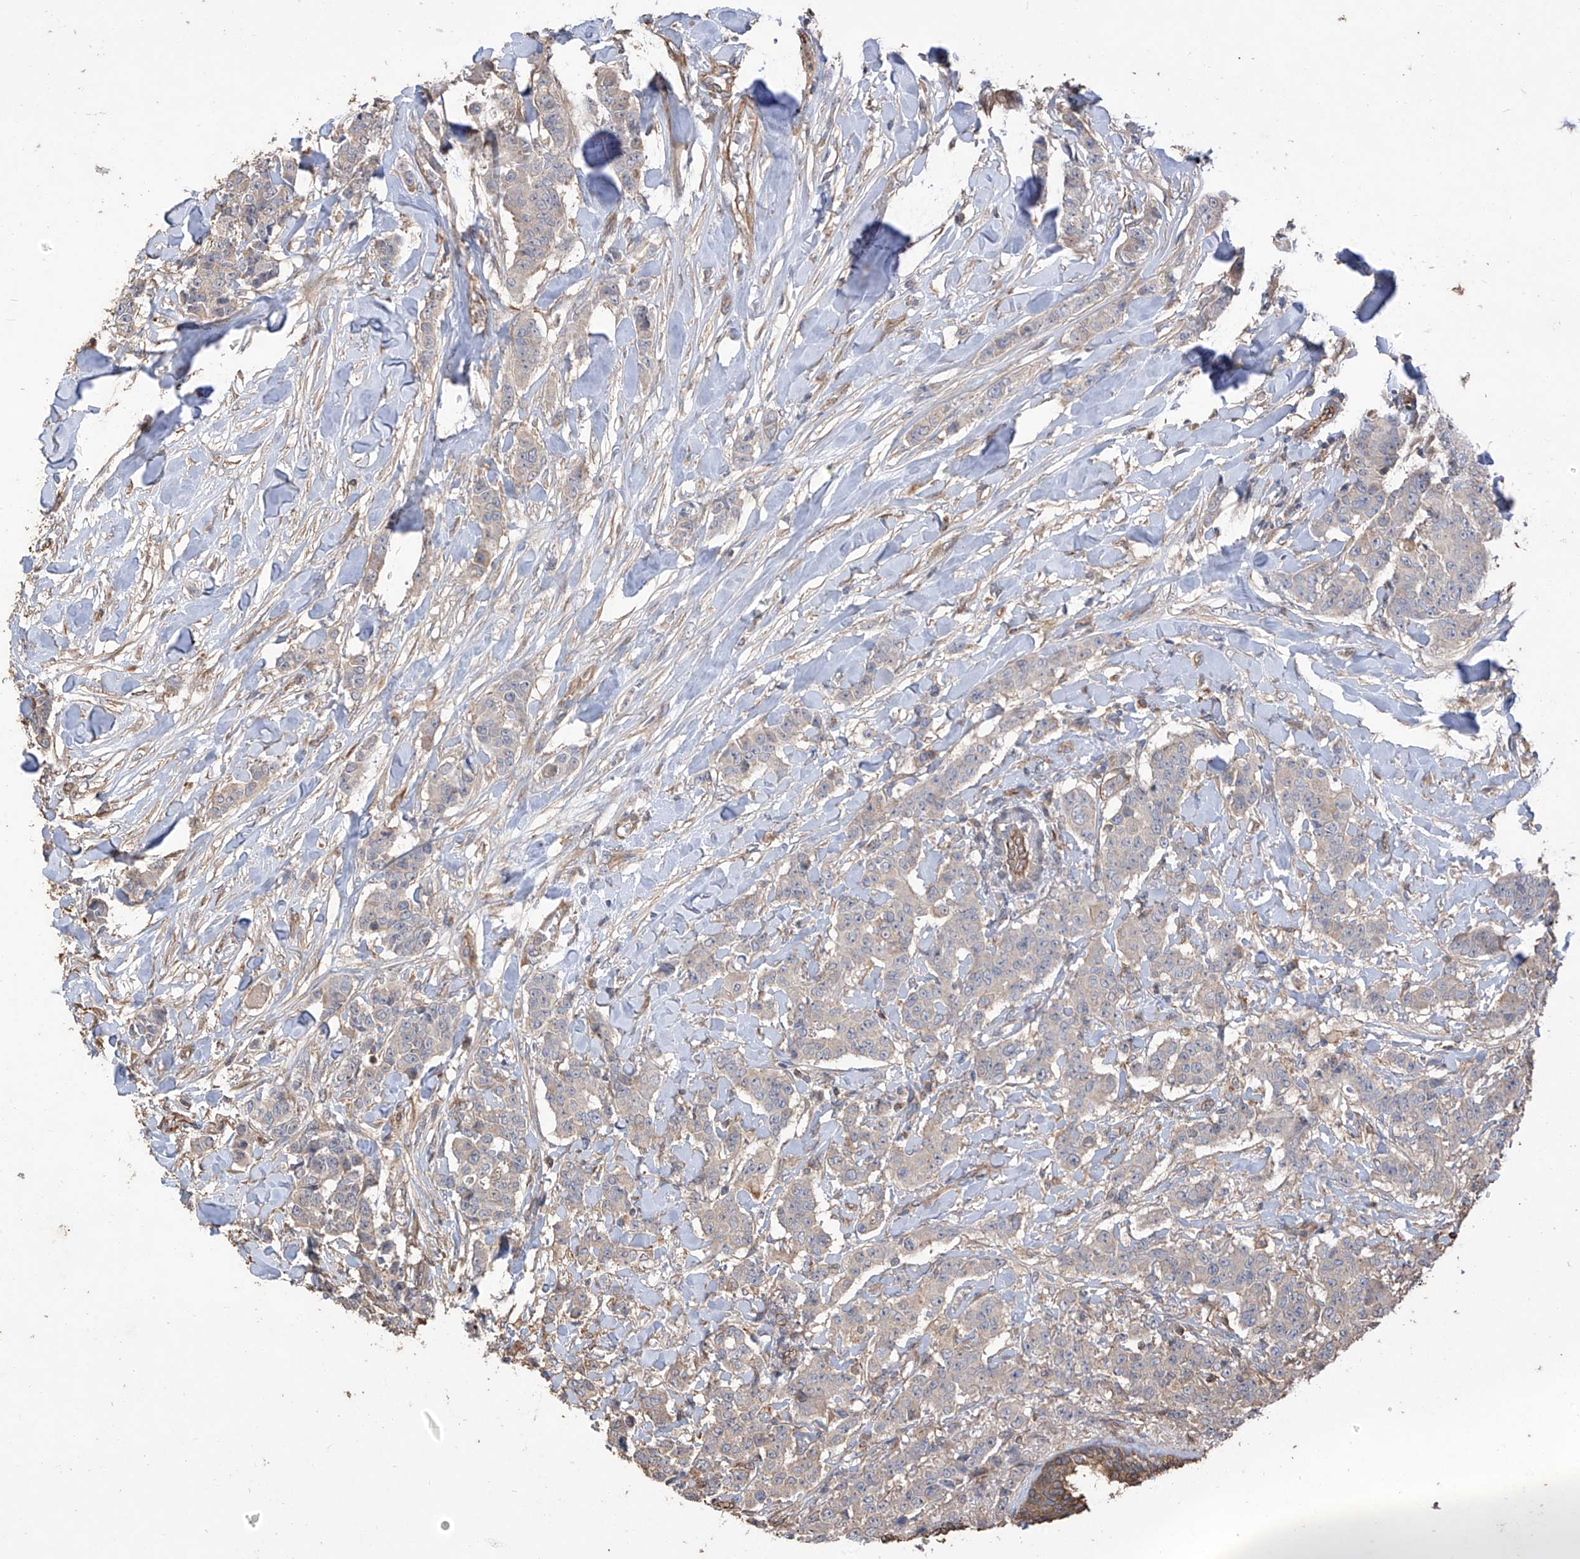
{"staining": {"intensity": "weak", "quantity": "25%-75%", "location": "cytoplasmic/membranous"}, "tissue": "breast cancer", "cell_type": "Tumor cells", "image_type": "cancer", "snomed": [{"axis": "morphology", "description": "Duct carcinoma"}, {"axis": "topography", "description": "Breast"}], "caption": "Weak cytoplasmic/membranous protein staining is seen in approximately 25%-75% of tumor cells in breast cancer (intraductal carcinoma). The staining is performed using DAB (3,3'-diaminobenzidine) brown chromogen to label protein expression. The nuclei are counter-stained blue using hematoxylin.", "gene": "AGBL5", "patient": {"sex": "female", "age": 40}}